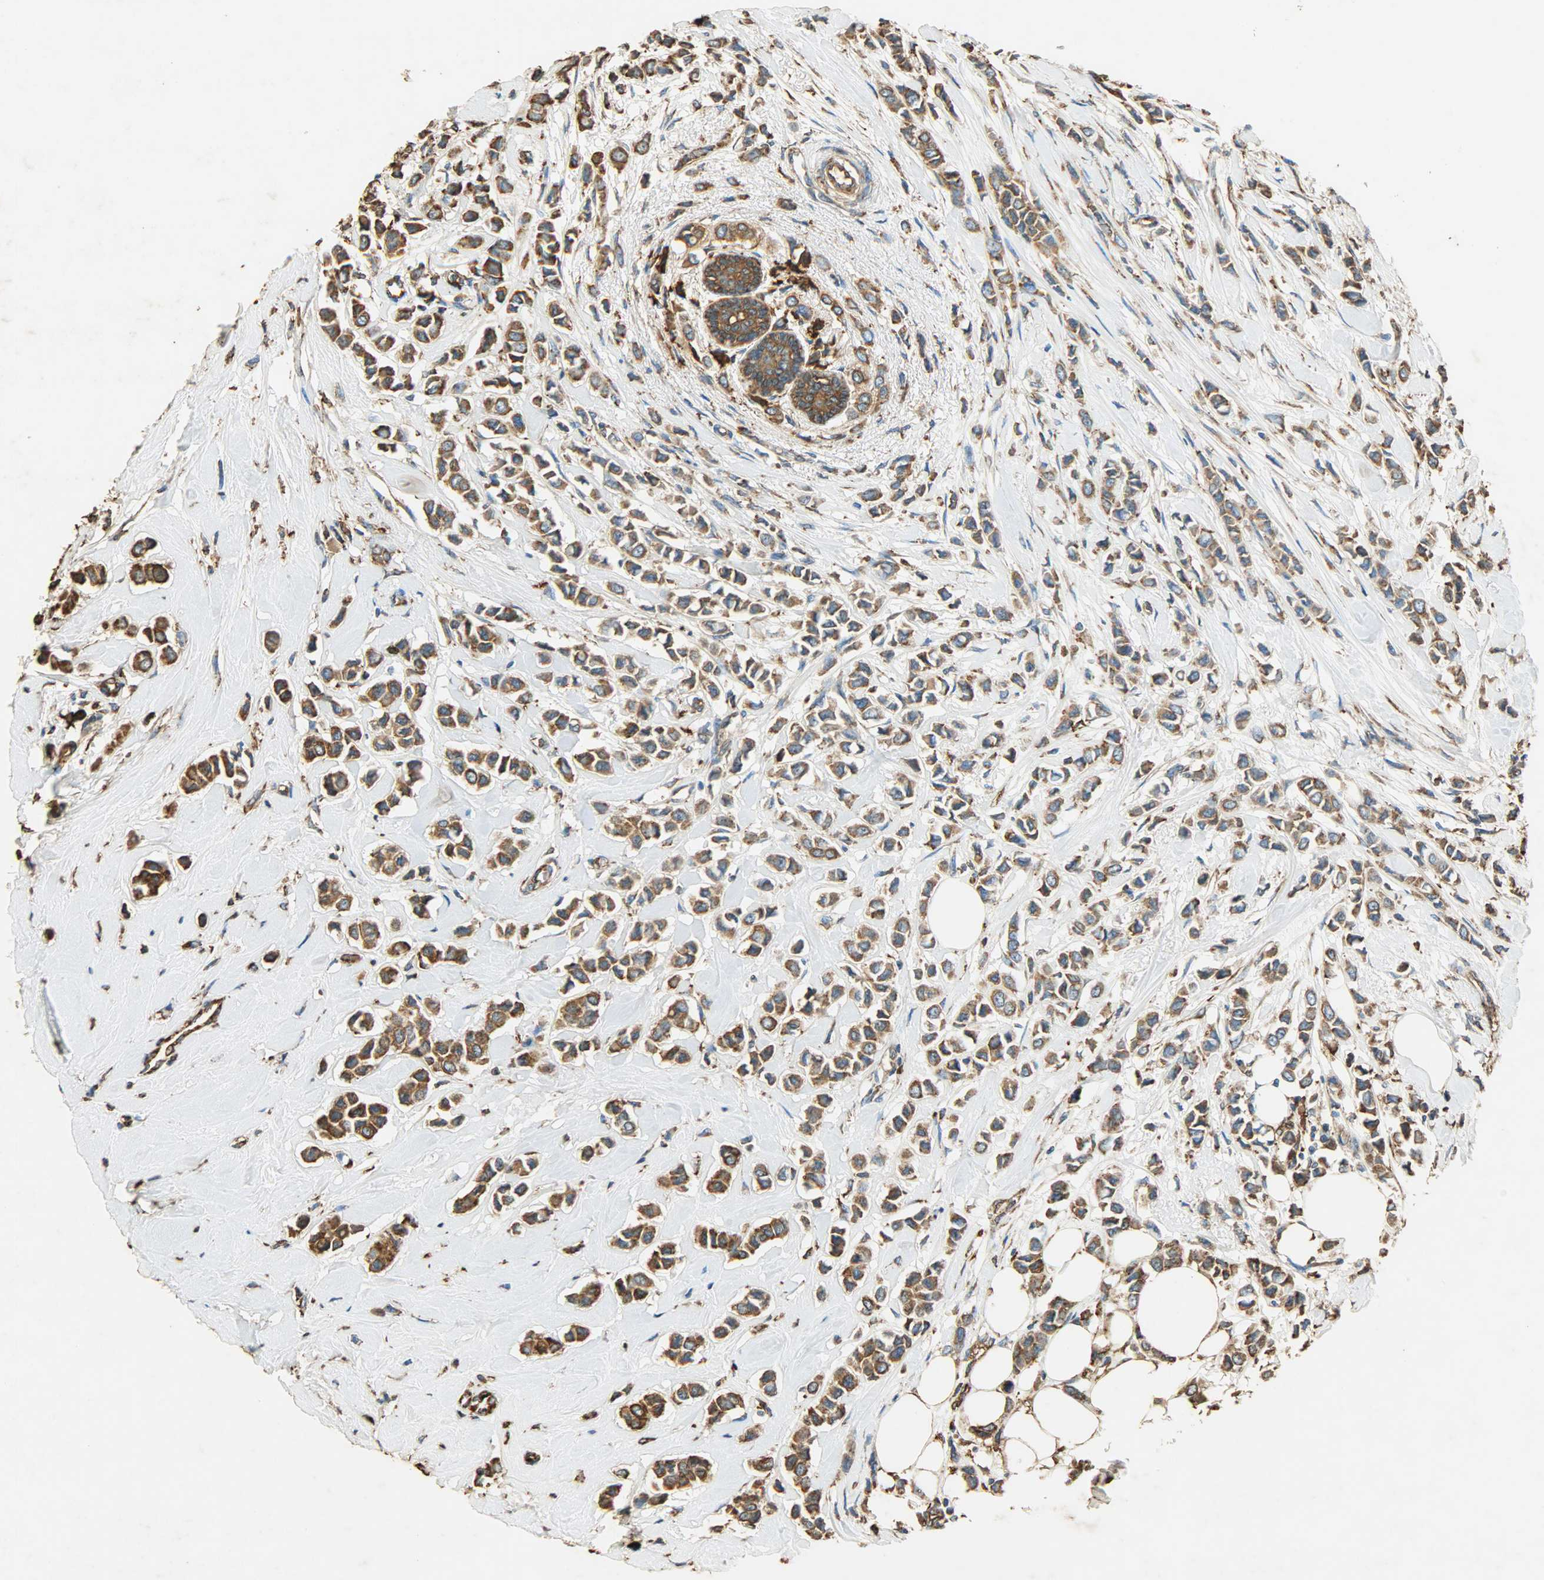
{"staining": {"intensity": "moderate", "quantity": ">75%", "location": "cytoplasmic/membranous"}, "tissue": "breast cancer", "cell_type": "Tumor cells", "image_type": "cancer", "snomed": [{"axis": "morphology", "description": "Lobular carcinoma"}, {"axis": "topography", "description": "Breast"}], "caption": "Brown immunohistochemical staining in breast lobular carcinoma exhibits moderate cytoplasmic/membranous positivity in about >75% of tumor cells.", "gene": "HSP90B1", "patient": {"sex": "female", "age": 51}}